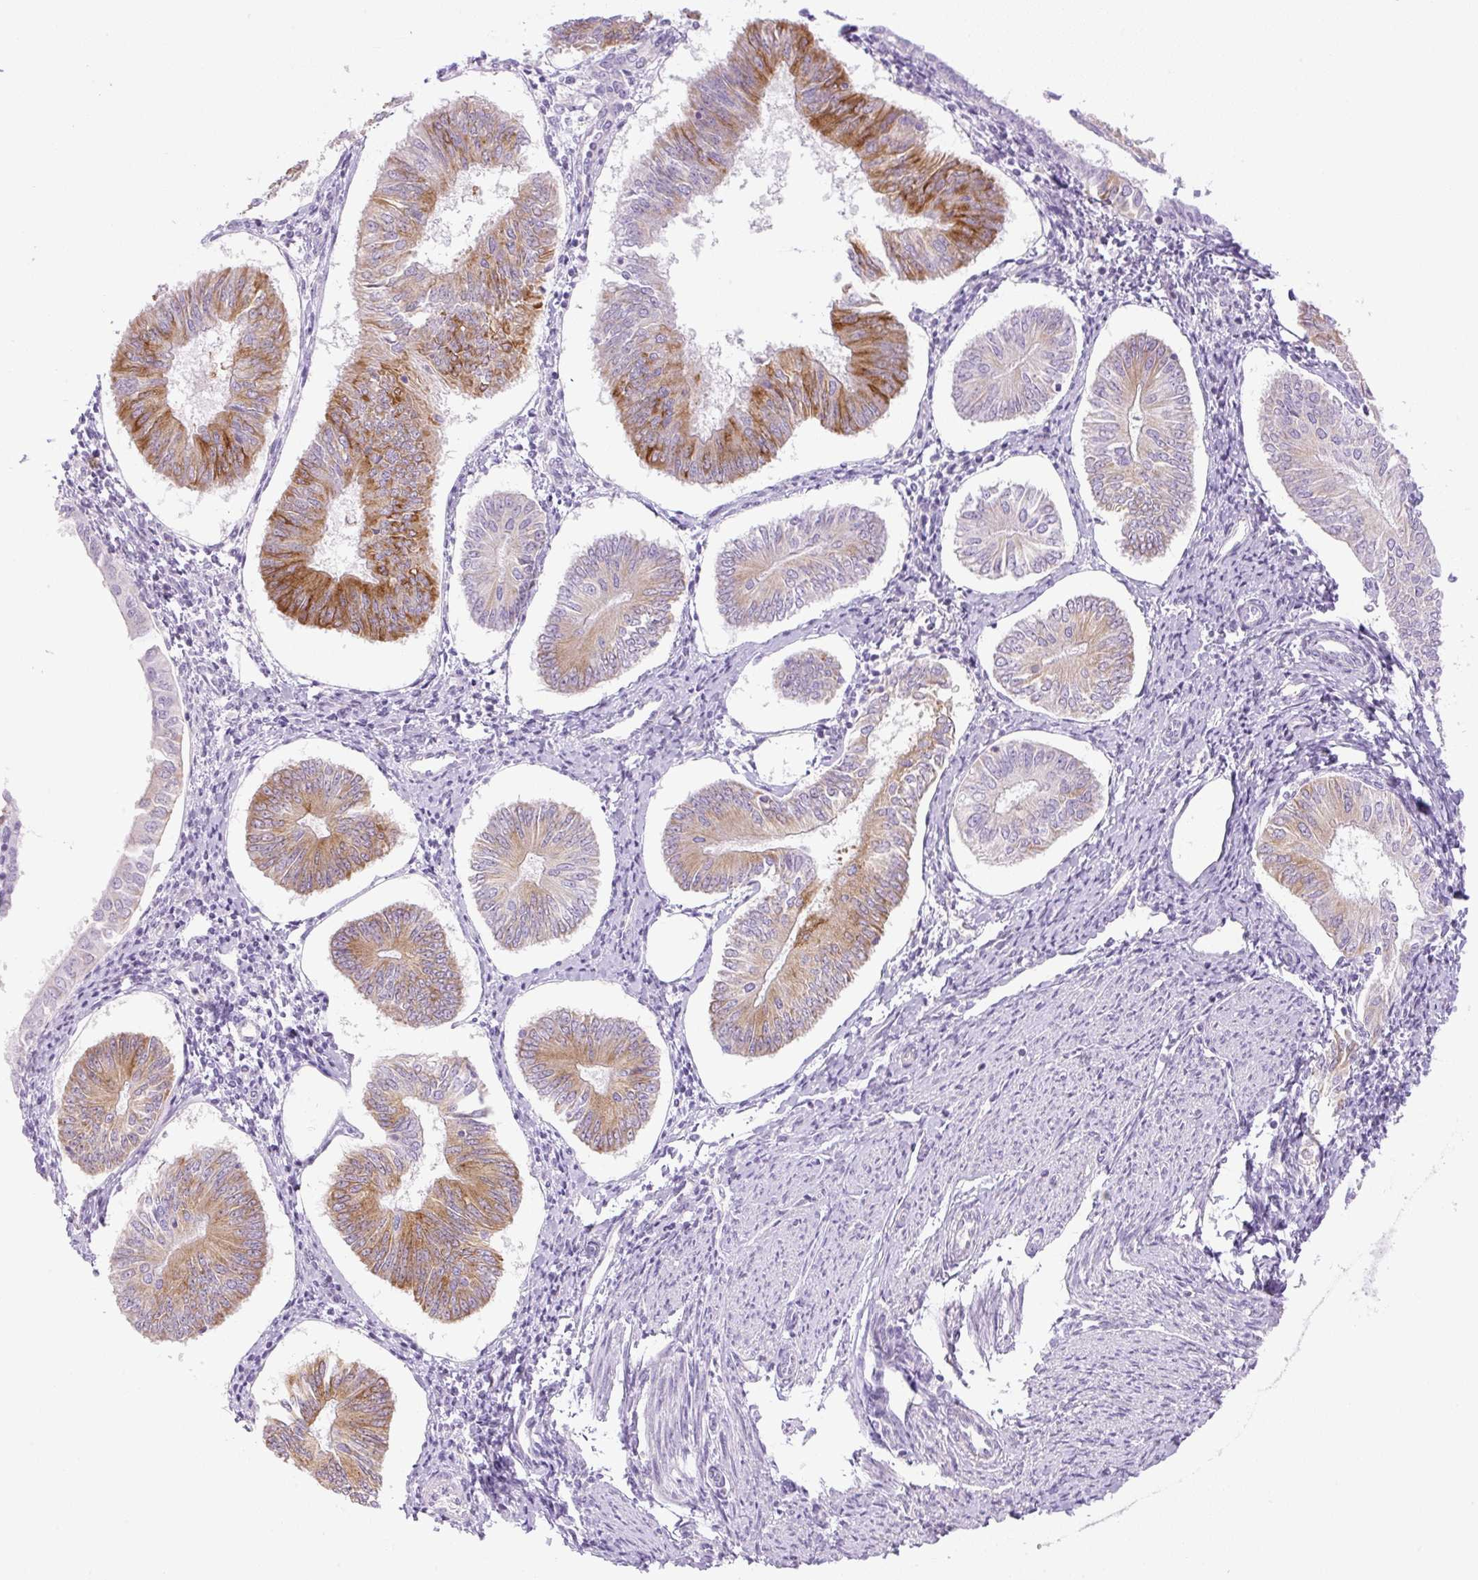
{"staining": {"intensity": "strong", "quantity": "25%-75%", "location": "cytoplasmic/membranous"}, "tissue": "endometrial cancer", "cell_type": "Tumor cells", "image_type": "cancer", "snomed": [{"axis": "morphology", "description": "Adenocarcinoma, NOS"}, {"axis": "topography", "description": "Endometrium"}], "caption": "A photomicrograph showing strong cytoplasmic/membranous staining in about 25%-75% of tumor cells in endometrial cancer (adenocarcinoma), as visualized by brown immunohistochemical staining.", "gene": "MIA2", "patient": {"sex": "female", "age": 58}}